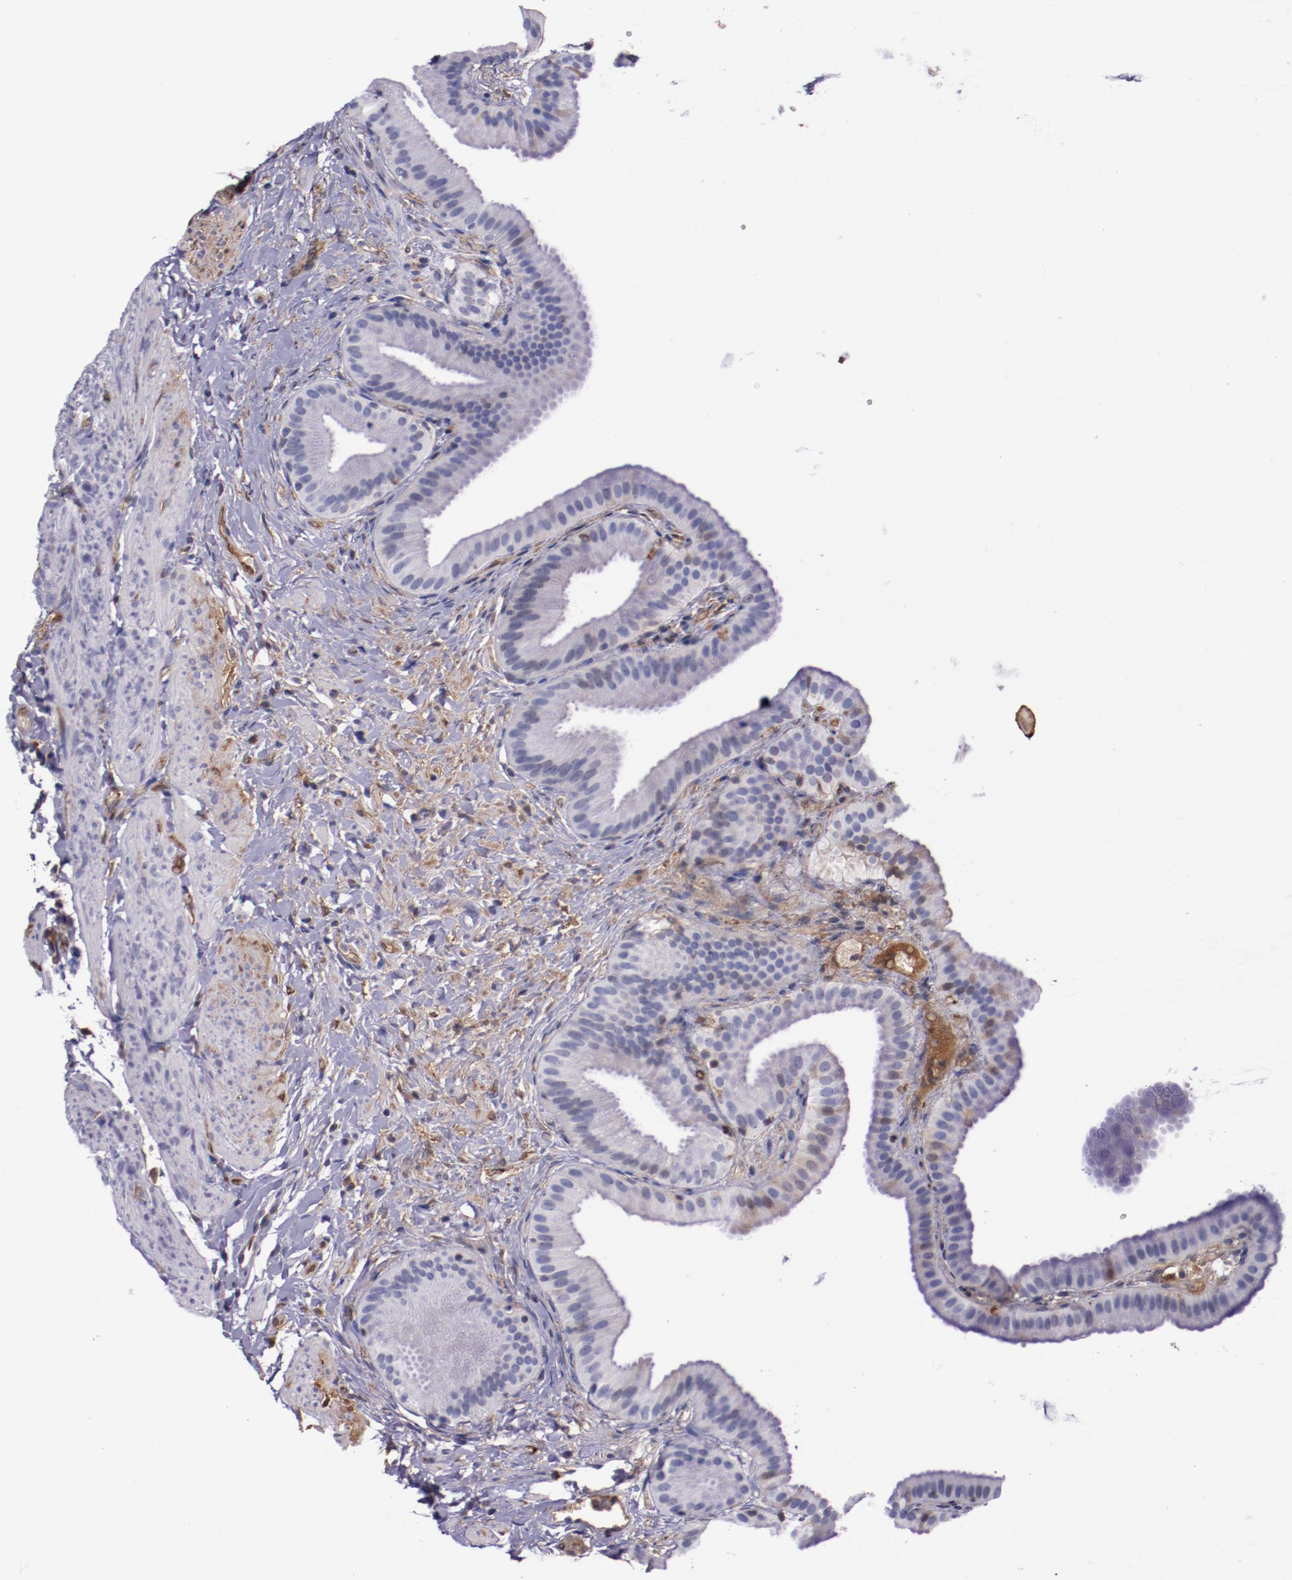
{"staining": {"intensity": "weak", "quantity": "<25%", "location": "cytoplasmic/membranous"}, "tissue": "gallbladder", "cell_type": "Glandular cells", "image_type": "normal", "snomed": [{"axis": "morphology", "description": "Normal tissue, NOS"}, {"axis": "topography", "description": "Gallbladder"}], "caption": "Glandular cells show no significant expression in benign gallbladder.", "gene": "APOH", "patient": {"sex": "female", "age": 63}}